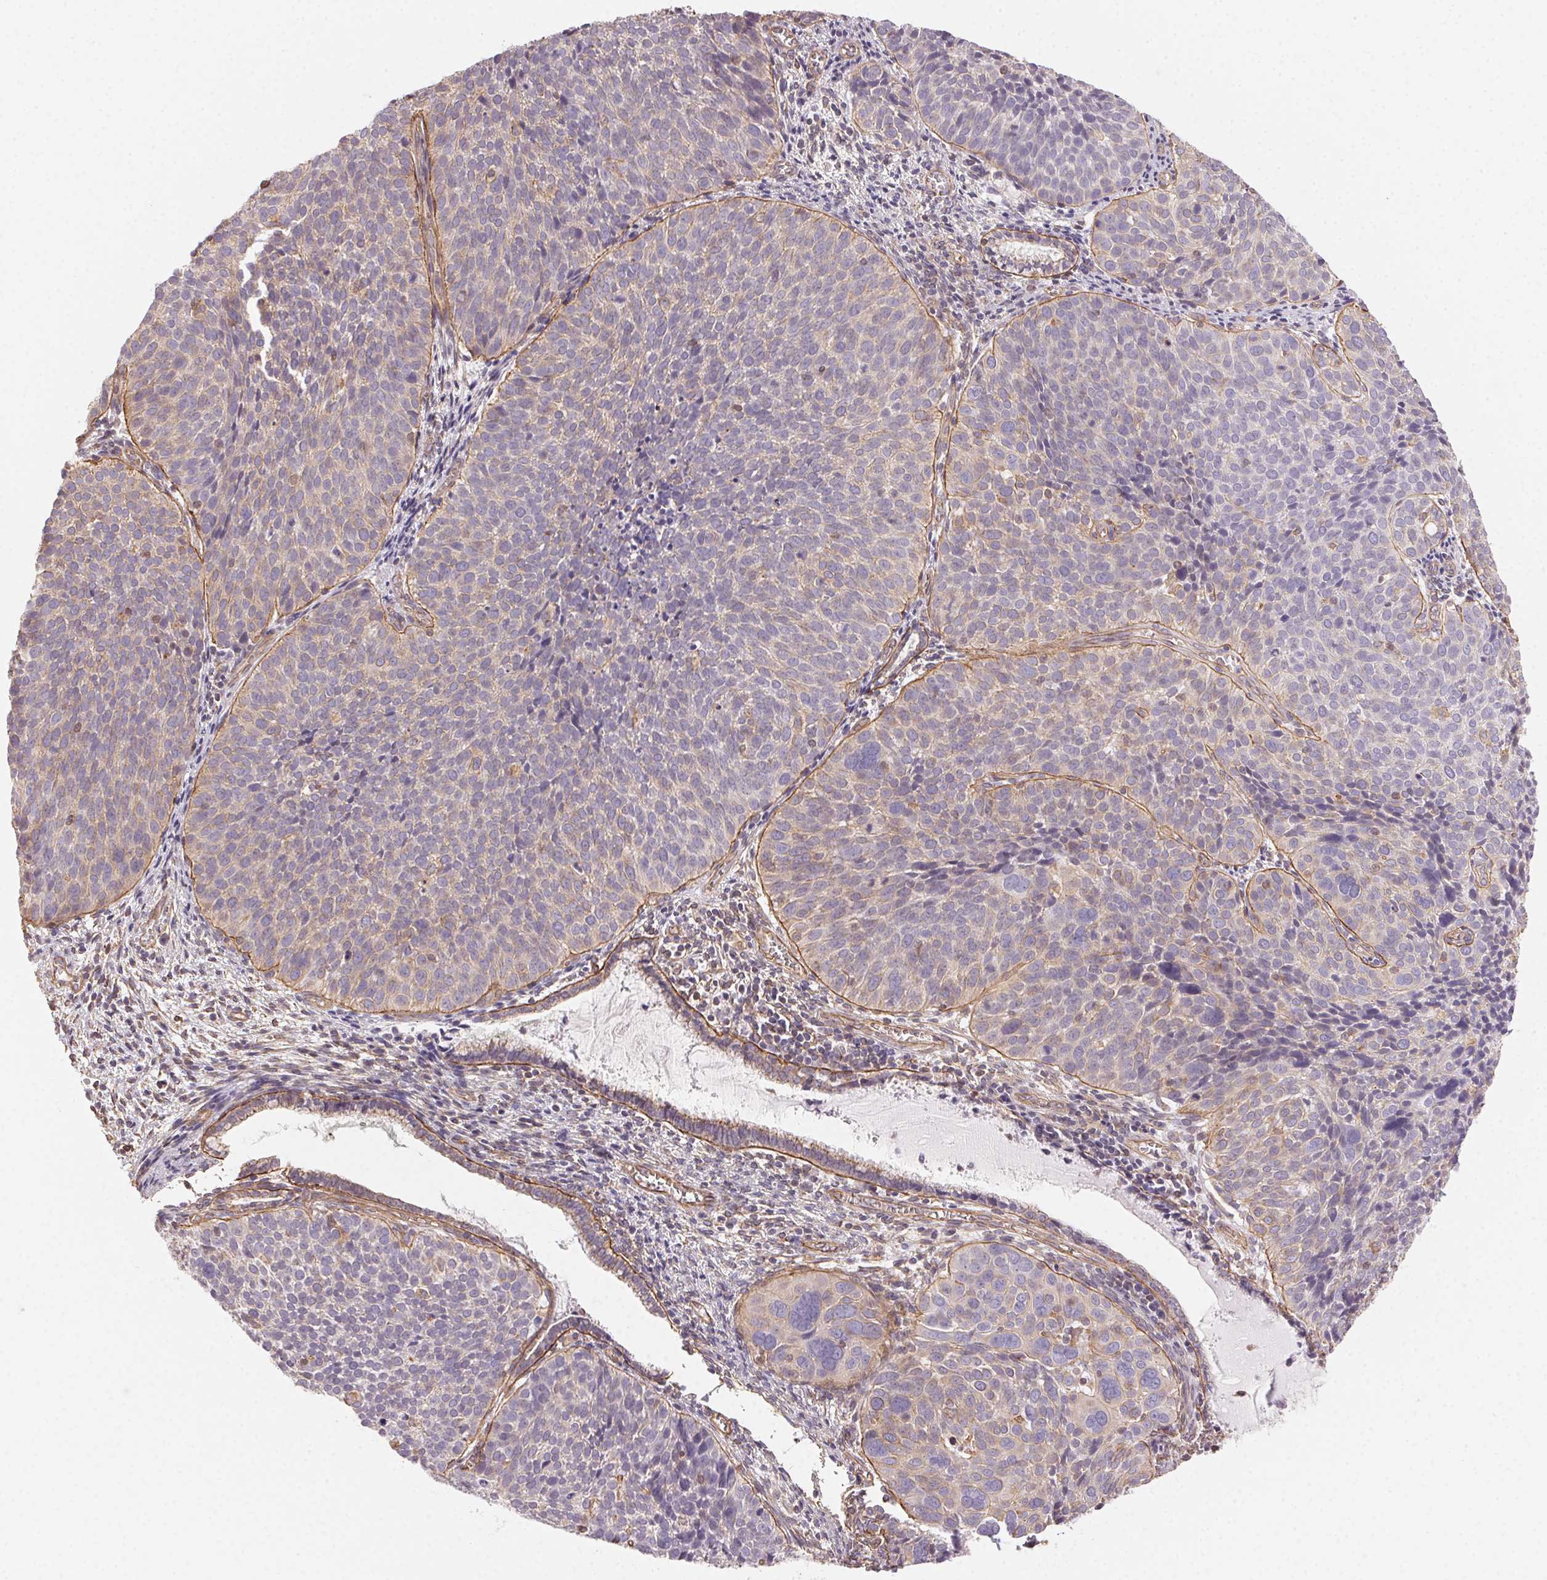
{"staining": {"intensity": "negative", "quantity": "none", "location": "none"}, "tissue": "cervical cancer", "cell_type": "Tumor cells", "image_type": "cancer", "snomed": [{"axis": "morphology", "description": "Squamous cell carcinoma, NOS"}, {"axis": "topography", "description": "Cervix"}], "caption": "Immunohistochemistry micrograph of human cervical cancer stained for a protein (brown), which displays no positivity in tumor cells.", "gene": "PLA2G4F", "patient": {"sex": "female", "age": 39}}